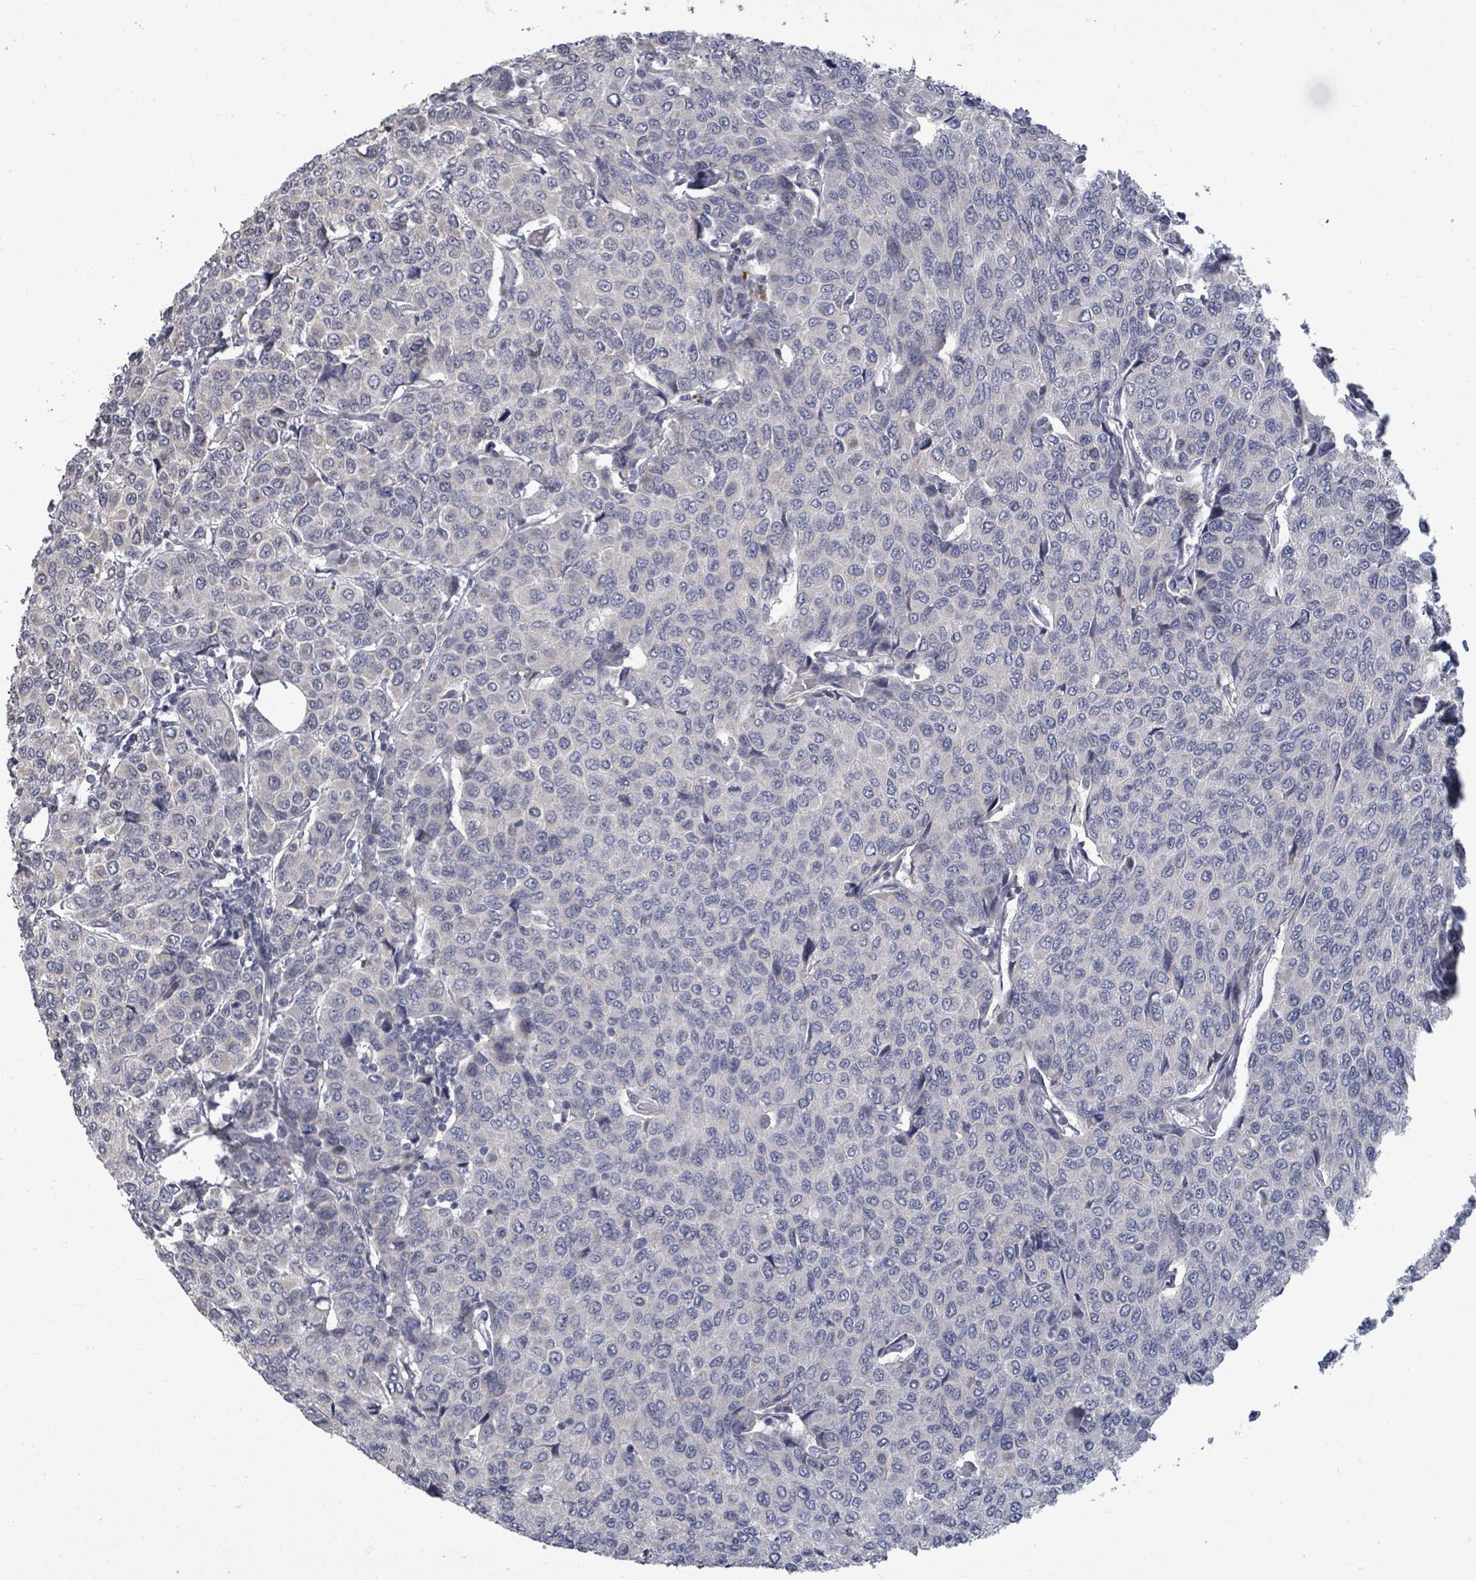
{"staining": {"intensity": "negative", "quantity": "none", "location": "none"}, "tissue": "breast cancer", "cell_type": "Tumor cells", "image_type": "cancer", "snomed": [{"axis": "morphology", "description": "Duct carcinoma"}, {"axis": "topography", "description": "Breast"}], "caption": "Breast invasive ductal carcinoma stained for a protein using IHC shows no positivity tumor cells.", "gene": "ASB12", "patient": {"sex": "female", "age": 55}}